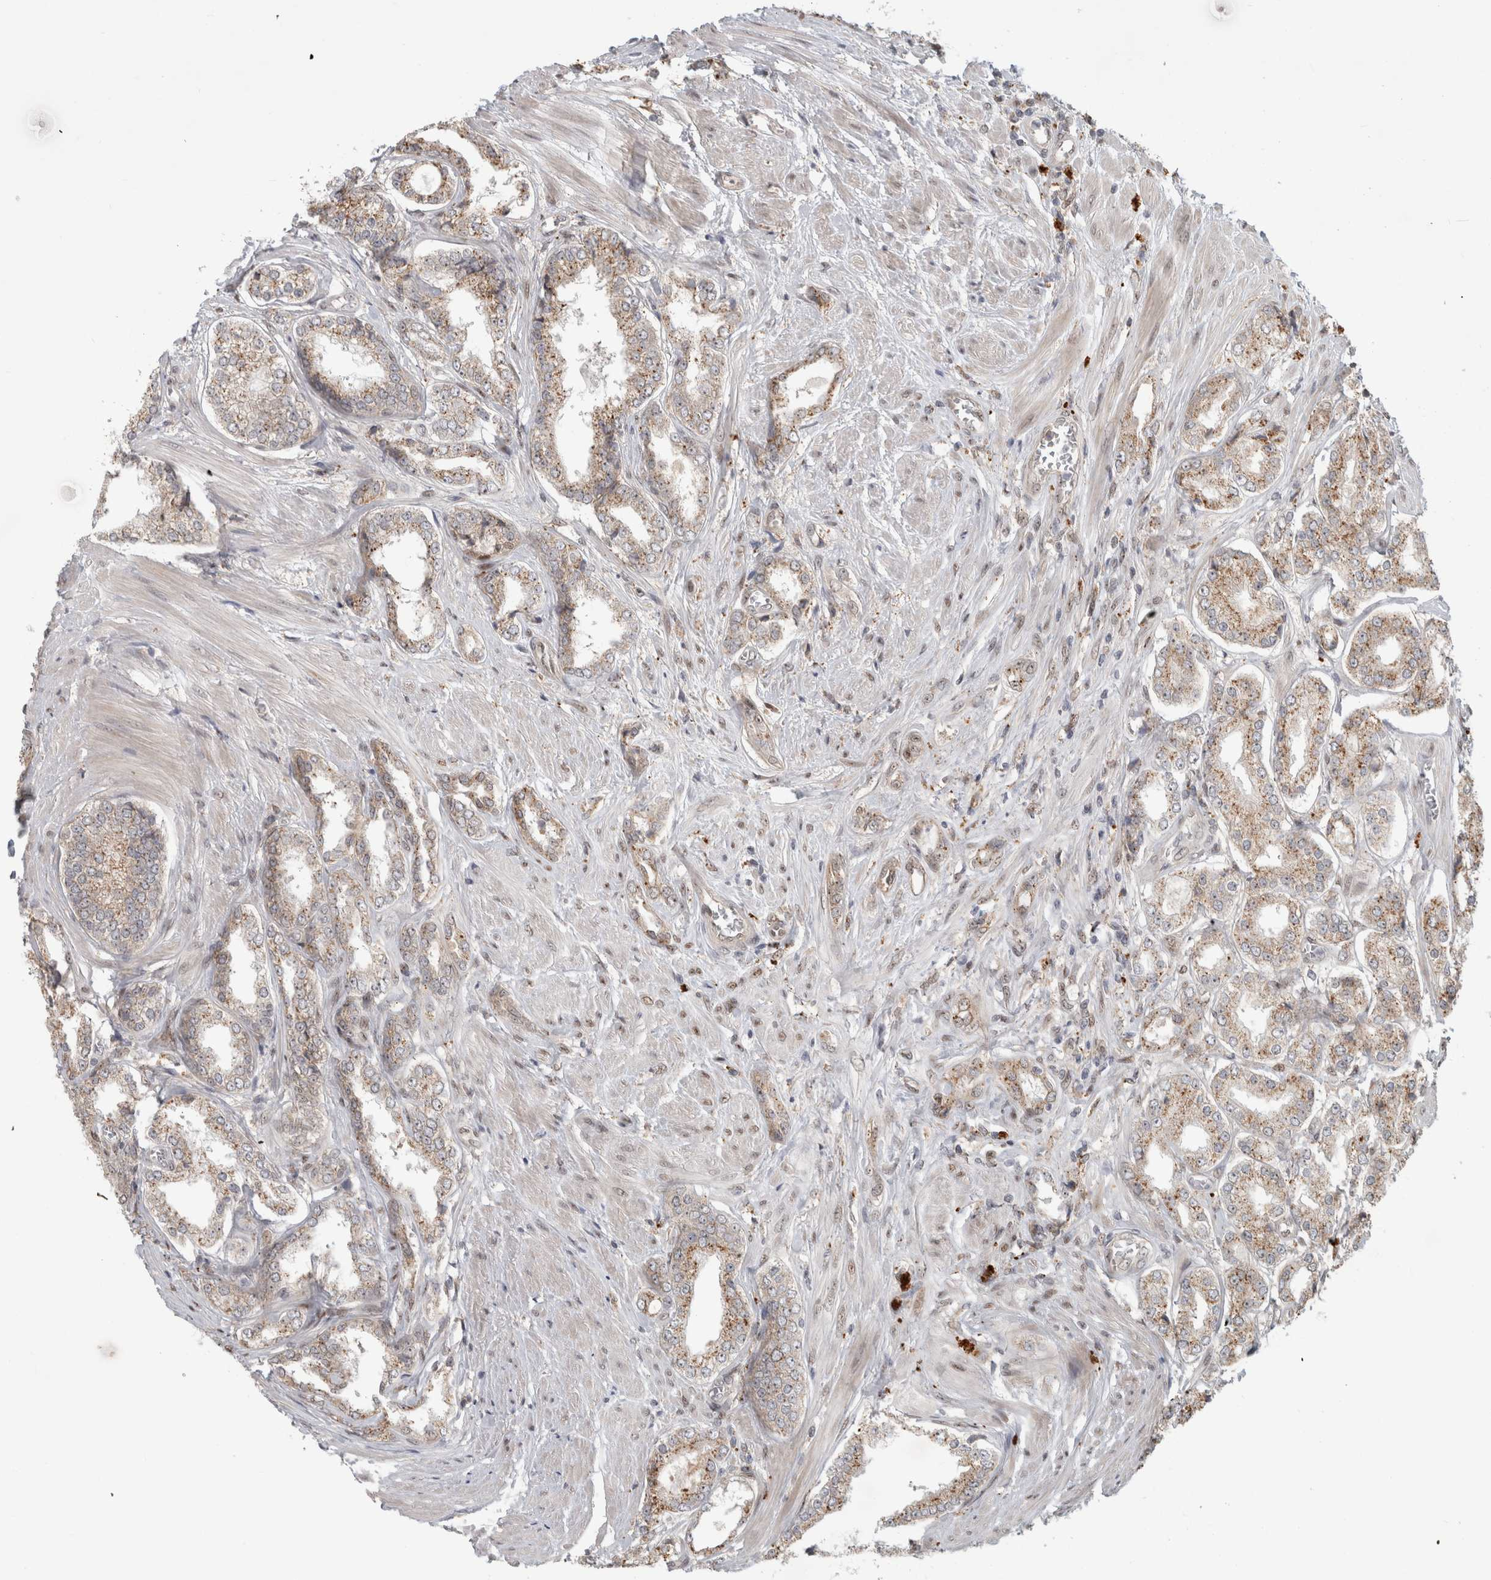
{"staining": {"intensity": "moderate", "quantity": ">75%", "location": "cytoplasmic/membranous"}, "tissue": "prostate cancer", "cell_type": "Tumor cells", "image_type": "cancer", "snomed": [{"axis": "morphology", "description": "Adenocarcinoma, Low grade"}, {"axis": "topography", "description": "Prostate"}], "caption": "There is medium levels of moderate cytoplasmic/membranous staining in tumor cells of adenocarcinoma (low-grade) (prostate), as demonstrated by immunohistochemical staining (brown color).", "gene": "NAB2", "patient": {"sex": "male", "age": 62}}